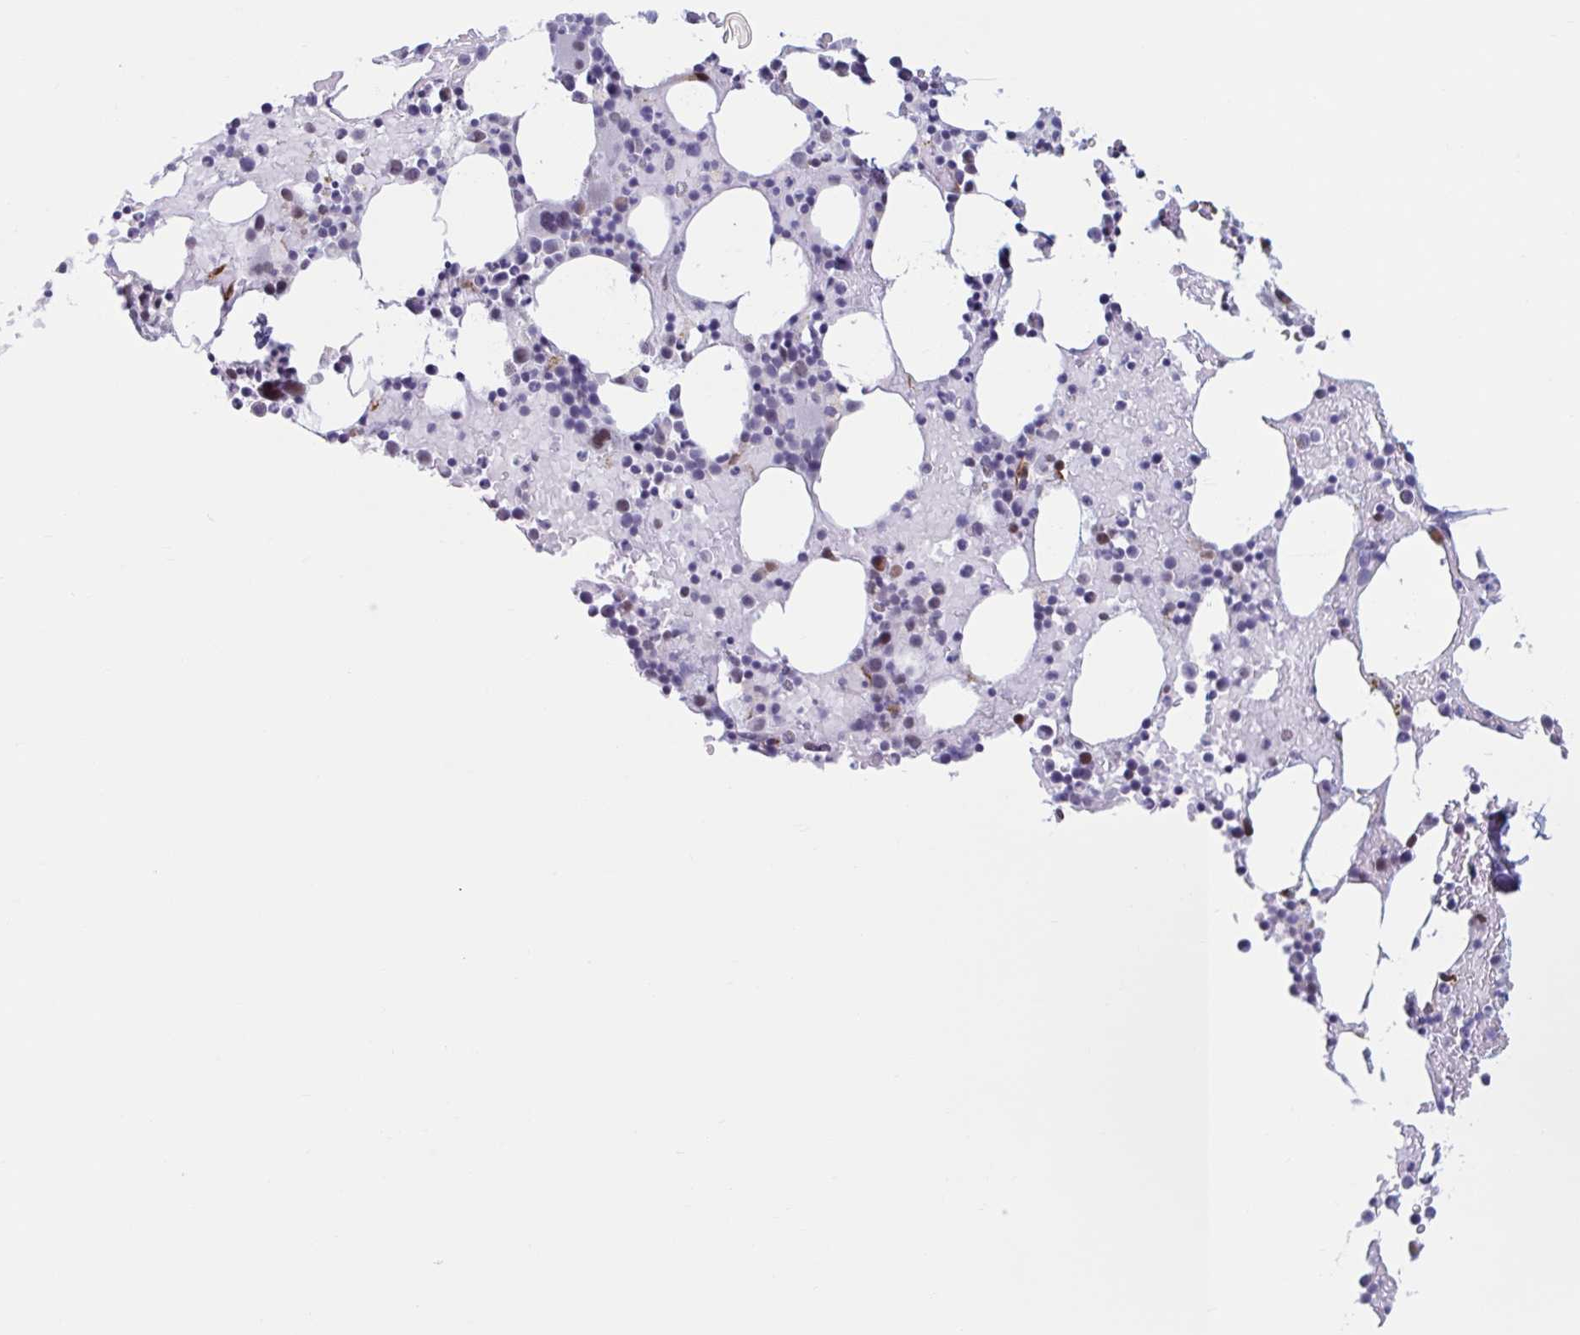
{"staining": {"intensity": "negative", "quantity": "none", "location": "none"}, "tissue": "bone marrow", "cell_type": "Hematopoietic cells", "image_type": "normal", "snomed": [{"axis": "morphology", "description": "Normal tissue, NOS"}, {"axis": "topography", "description": "Bone marrow"}], "caption": "Immunohistochemistry (IHC) of normal human bone marrow shows no staining in hematopoietic cells.", "gene": "MSMB", "patient": {"sex": "female", "age": 62}}